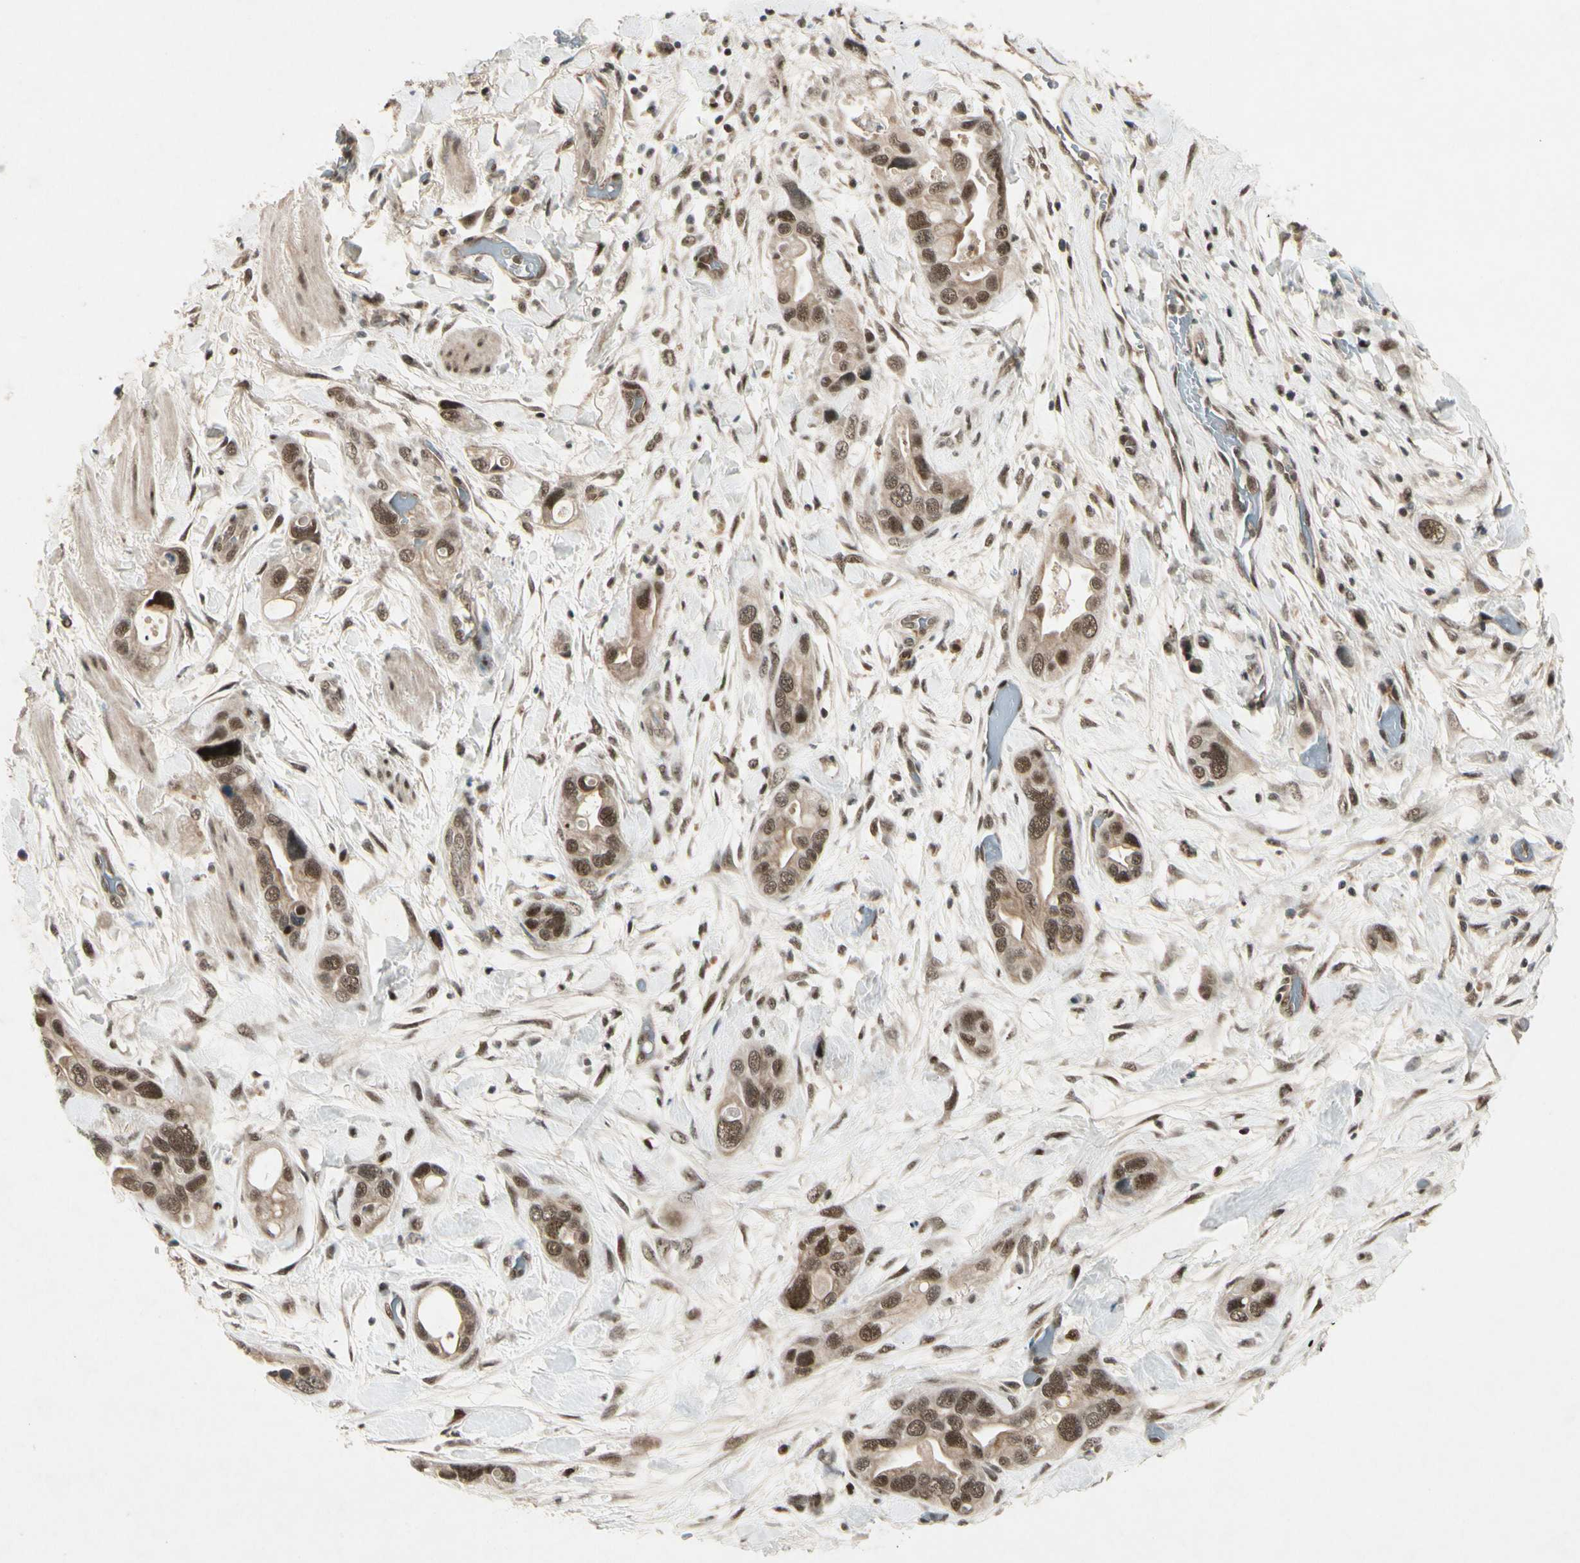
{"staining": {"intensity": "strong", "quantity": ">75%", "location": "nuclear"}, "tissue": "pancreatic cancer", "cell_type": "Tumor cells", "image_type": "cancer", "snomed": [{"axis": "morphology", "description": "Adenocarcinoma, NOS"}, {"axis": "topography", "description": "Pancreas"}], "caption": "The histopathology image shows immunohistochemical staining of pancreatic adenocarcinoma. There is strong nuclear expression is identified in about >75% of tumor cells.", "gene": "CDK11A", "patient": {"sex": "female", "age": 77}}